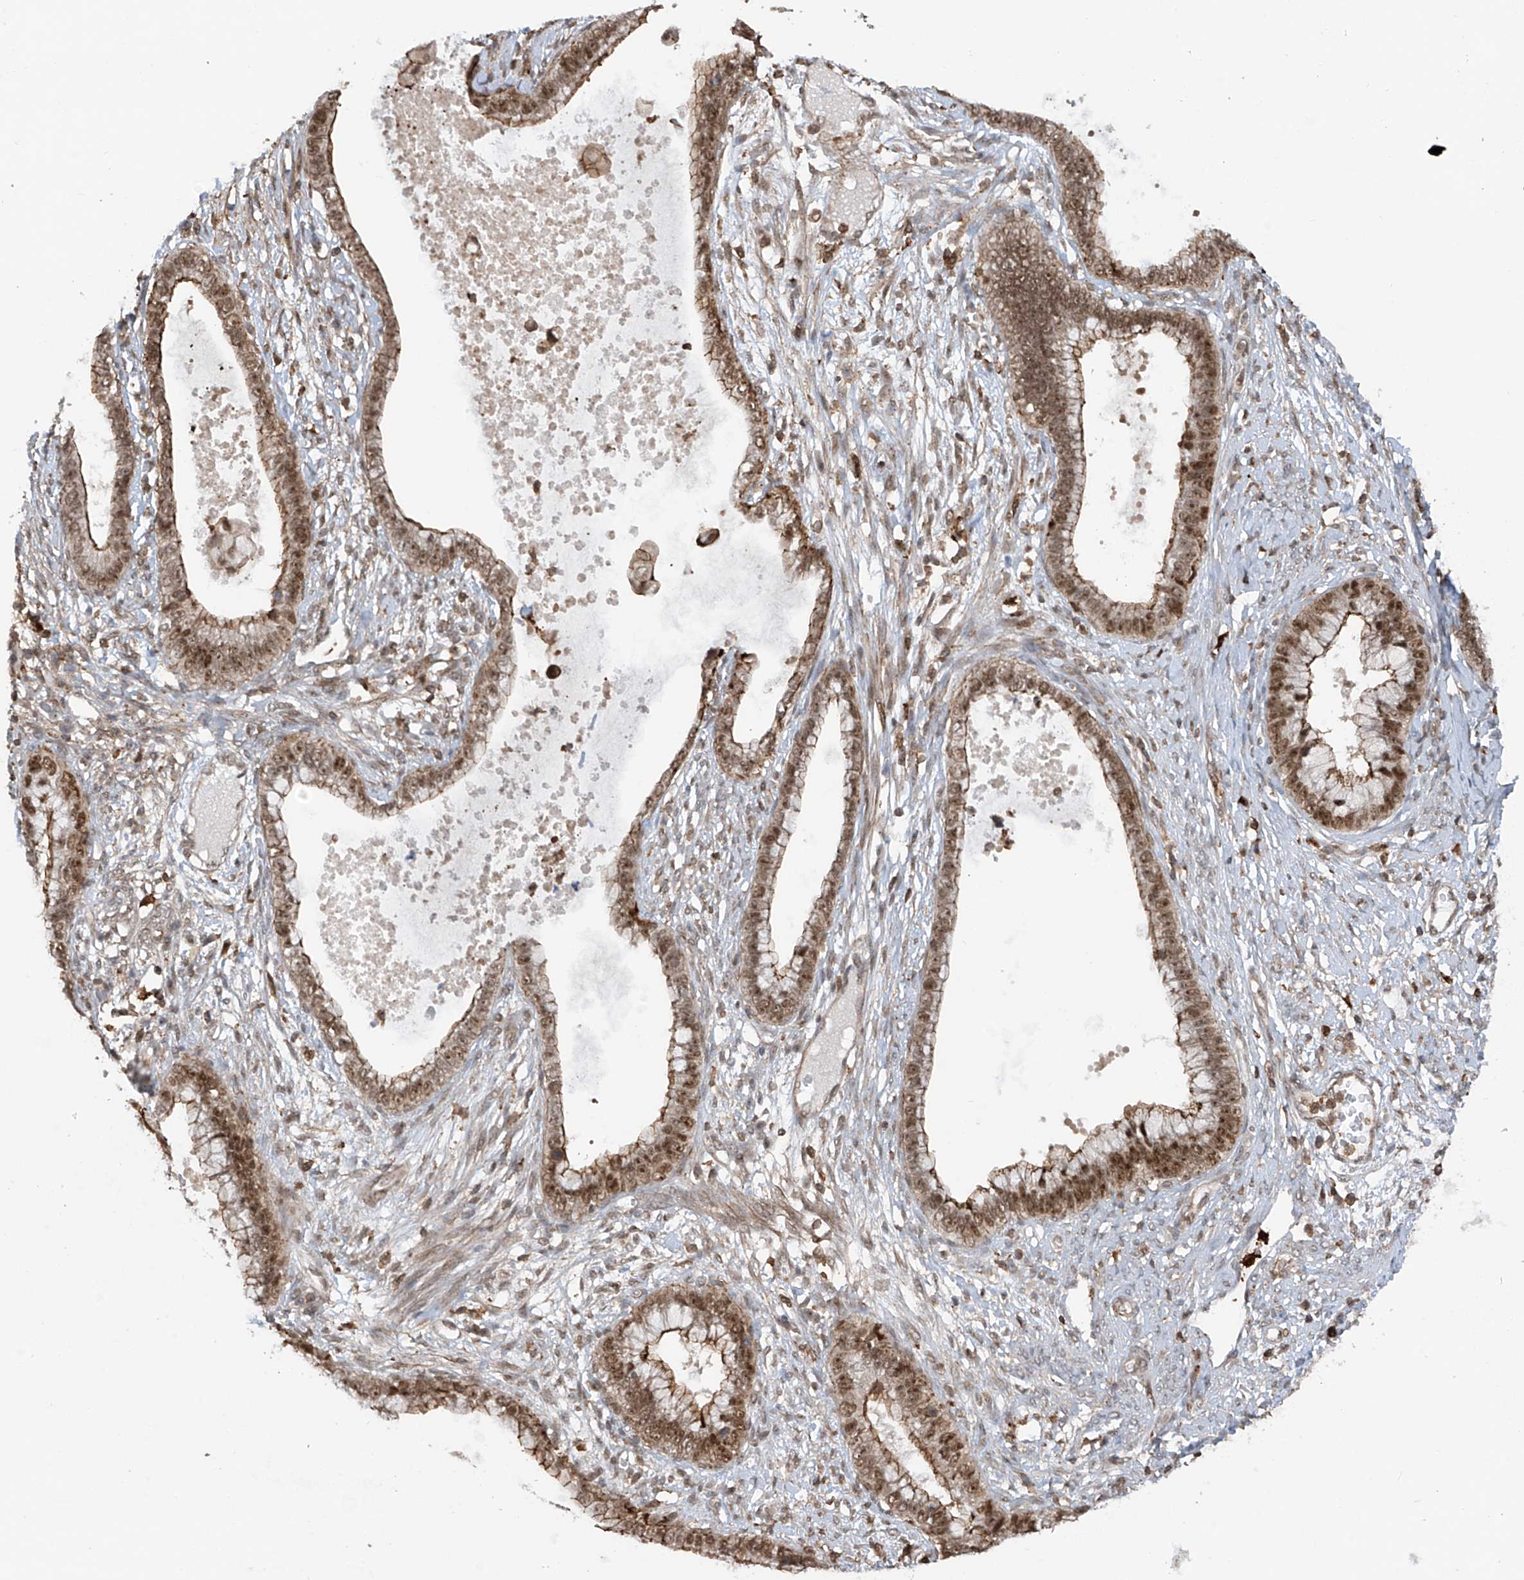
{"staining": {"intensity": "moderate", "quantity": ">75%", "location": "cytoplasmic/membranous,nuclear"}, "tissue": "cervical cancer", "cell_type": "Tumor cells", "image_type": "cancer", "snomed": [{"axis": "morphology", "description": "Adenocarcinoma, NOS"}, {"axis": "topography", "description": "Cervix"}], "caption": "Protein analysis of adenocarcinoma (cervical) tissue demonstrates moderate cytoplasmic/membranous and nuclear expression in about >75% of tumor cells.", "gene": "REPIN1", "patient": {"sex": "female", "age": 44}}